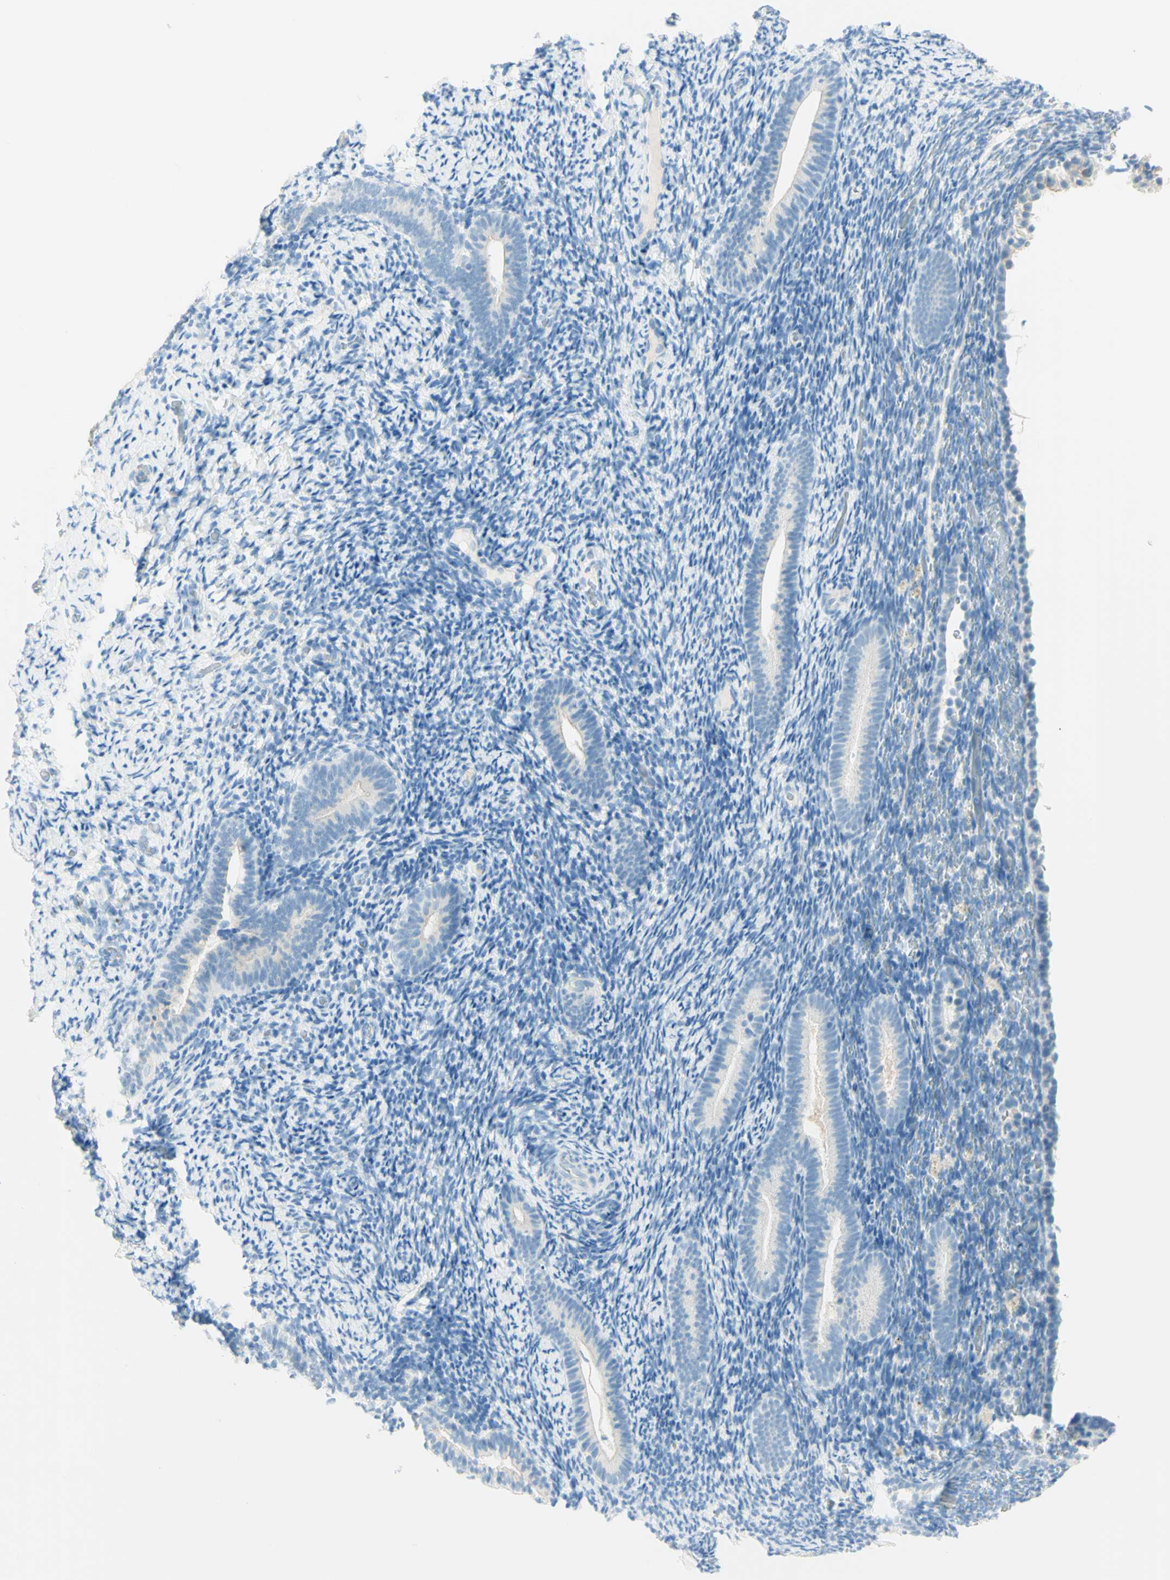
{"staining": {"intensity": "negative", "quantity": "none", "location": "none"}, "tissue": "endometrium", "cell_type": "Cells in endometrial stroma", "image_type": "normal", "snomed": [{"axis": "morphology", "description": "Normal tissue, NOS"}, {"axis": "topography", "description": "Endometrium"}], "caption": "The histopathology image demonstrates no significant expression in cells in endometrial stroma of endometrium. (DAB IHC visualized using brightfield microscopy, high magnification).", "gene": "TMEM132D", "patient": {"sex": "female", "age": 51}}